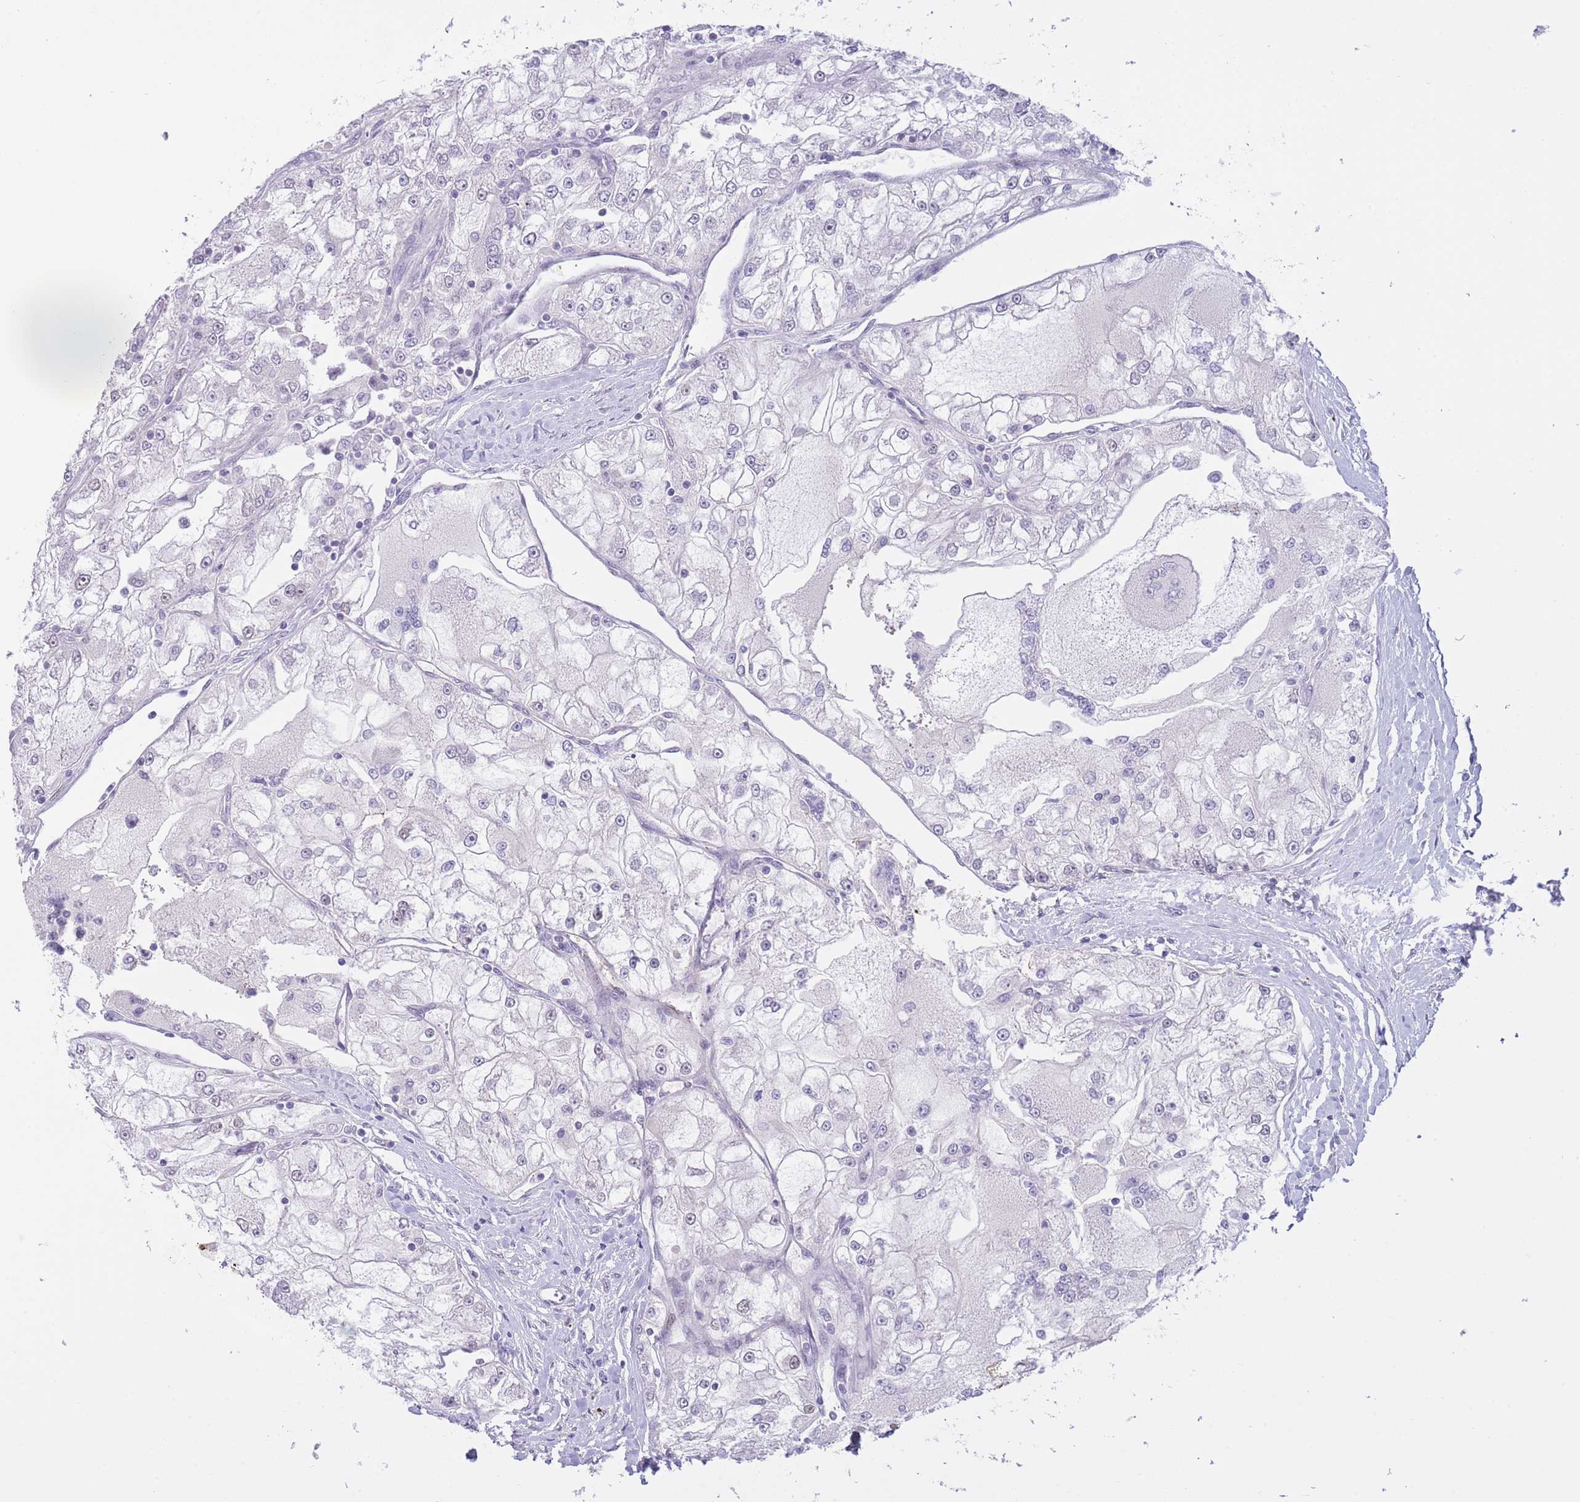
{"staining": {"intensity": "negative", "quantity": "none", "location": "none"}, "tissue": "renal cancer", "cell_type": "Tumor cells", "image_type": "cancer", "snomed": [{"axis": "morphology", "description": "Adenocarcinoma, NOS"}, {"axis": "topography", "description": "Kidney"}], "caption": "High power microscopy histopathology image of an immunohistochemistry (IHC) photomicrograph of renal adenocarcinoma, revealing no significant expression in tumor cells.", "gene": "RFX1", "patient": {"sex": "female", "age": 72}}